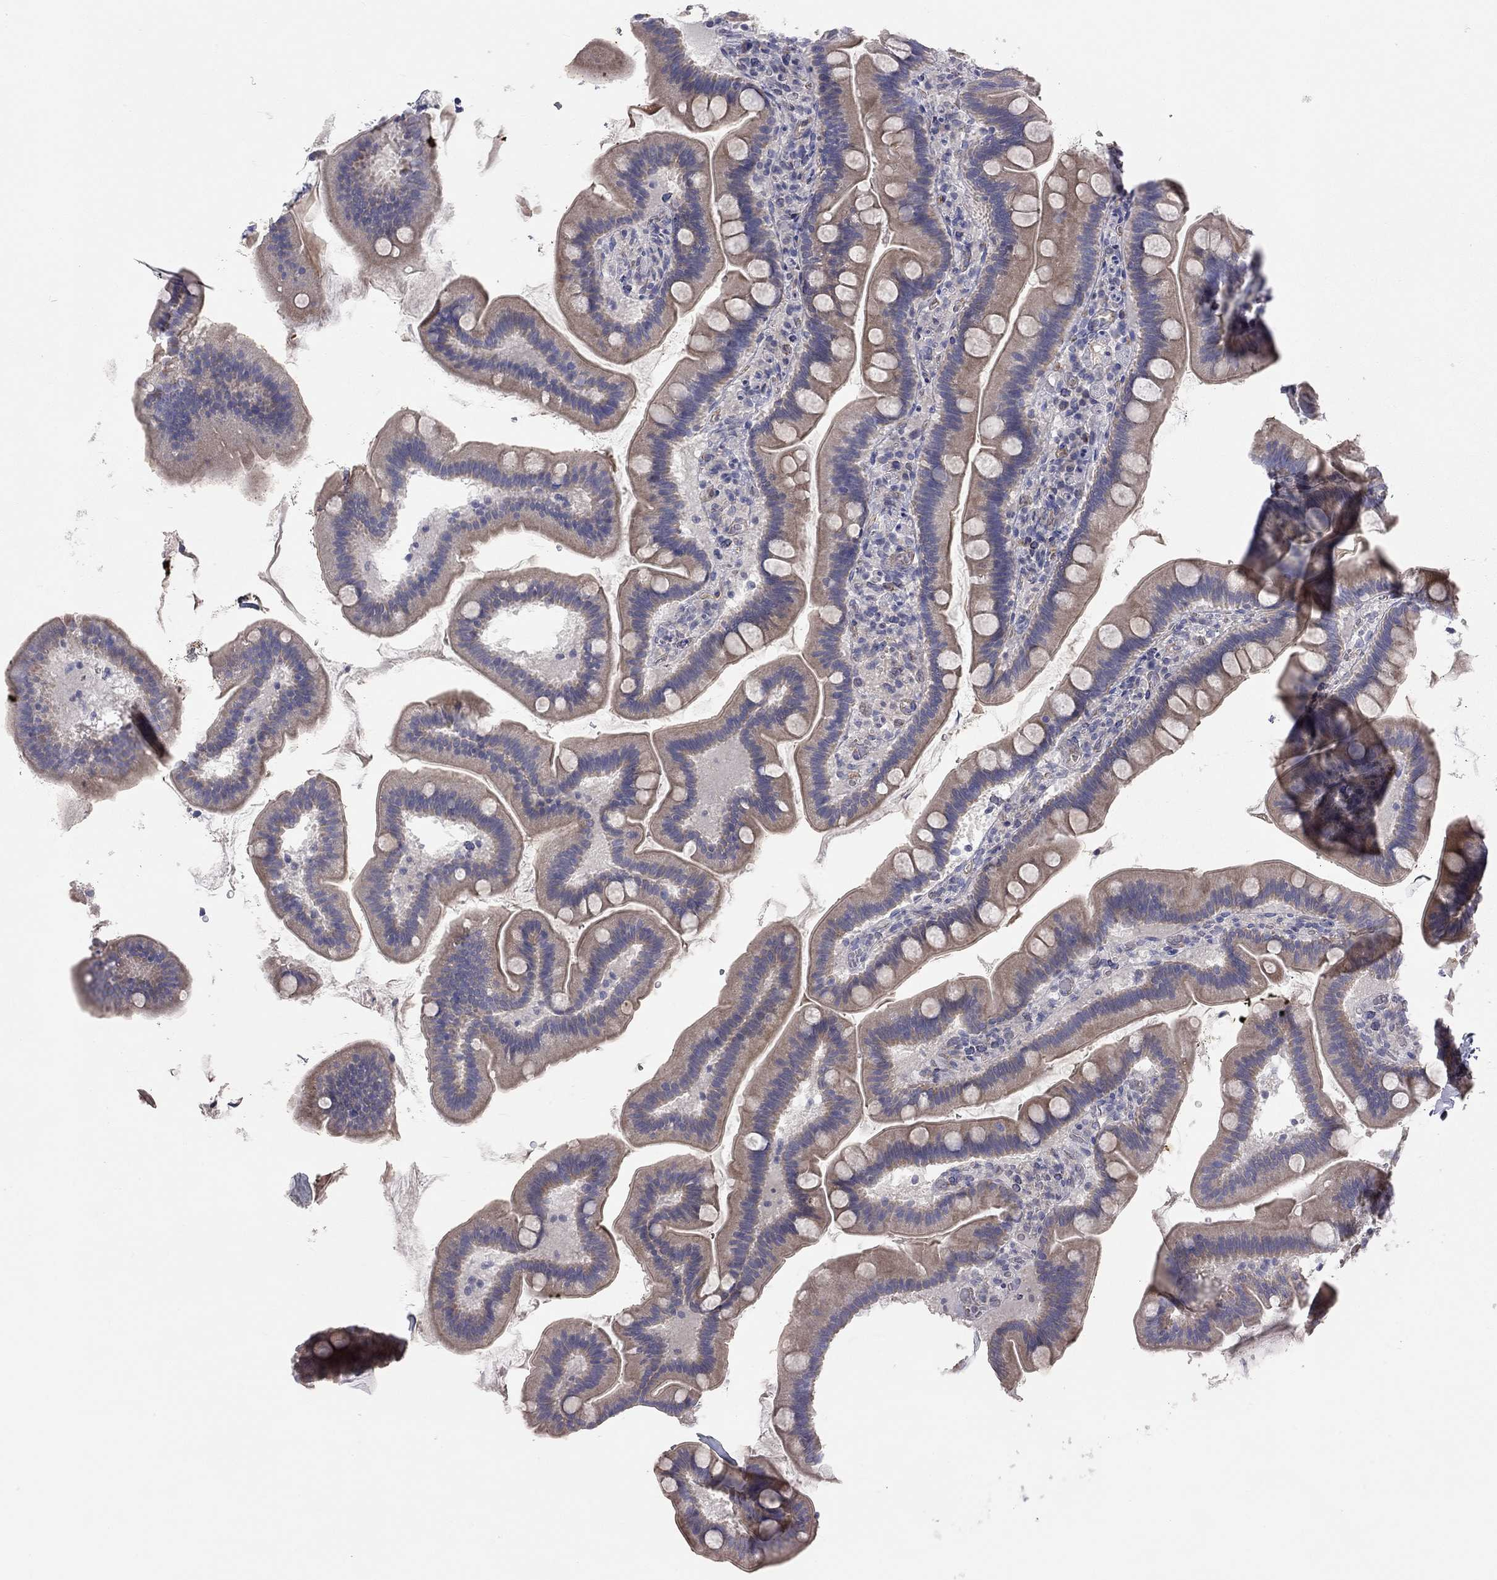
{"staining": {"intensity": "moderate", "quantity": ">75%", "location": "cytoplasmic/membranous"}, "tissue": "duodenum", "cell_type": "Glandular cells", "image_type": "normal", "snomed": [{"axis": "morphology", "description": "Normal tissue, NOS"}, {"axis": "topography", "description": "Duodenum"}], "caption": "There is medium levels of moderate cytoplasmic/membranous expression in glandular cells of benign duodenum, as demonstrated by immunohistochemical staining (brown color).", "gene": "GPRC5B", "patient": {"sex": "male", "age": 59}}